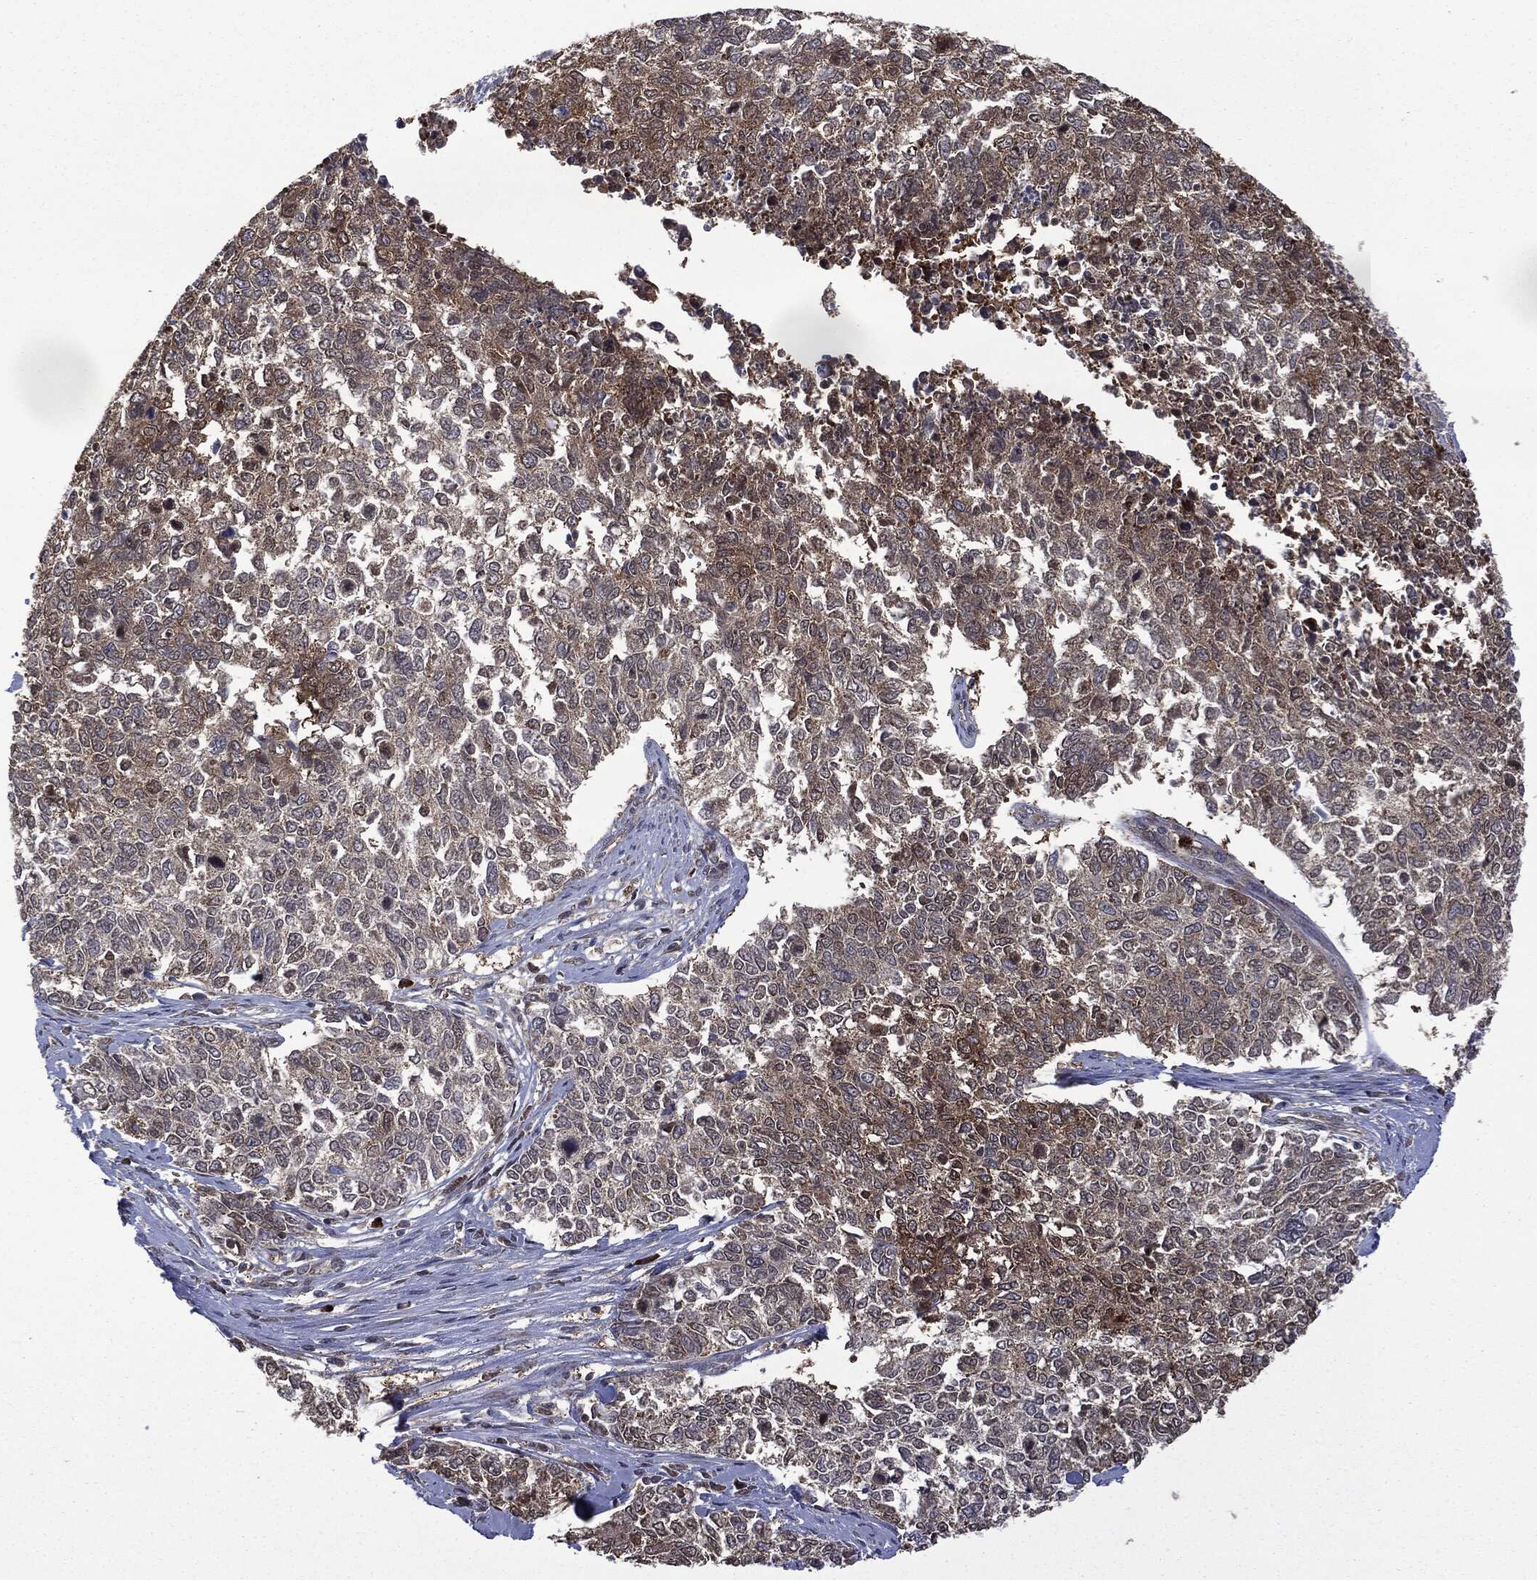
{"staining": {"intensity": "moderate", "quantity": "<25%", "location": "cytoplasmic/membranous"}, "tissue": "cervical cancer", "cell_type": "Tumor cells", "image_type": "cancer", "snomed": [{"axis": "morphology", "description": "Adenocarcinoma, NOS"}, {"axis": "topography", "description": "Cervix"}], "caption": "Protein staining of adenocarcinoma (cervical) tissue exhibits moderate cytoplasmic/membranous staining in approximately <25% of tumor cells. Using DAB (brown) and hematoxylin (blue) stains, captured at high magnification using brightfield microscopy.", "gene": "GPI", "patient": {"sex": "female", "age": 63}}